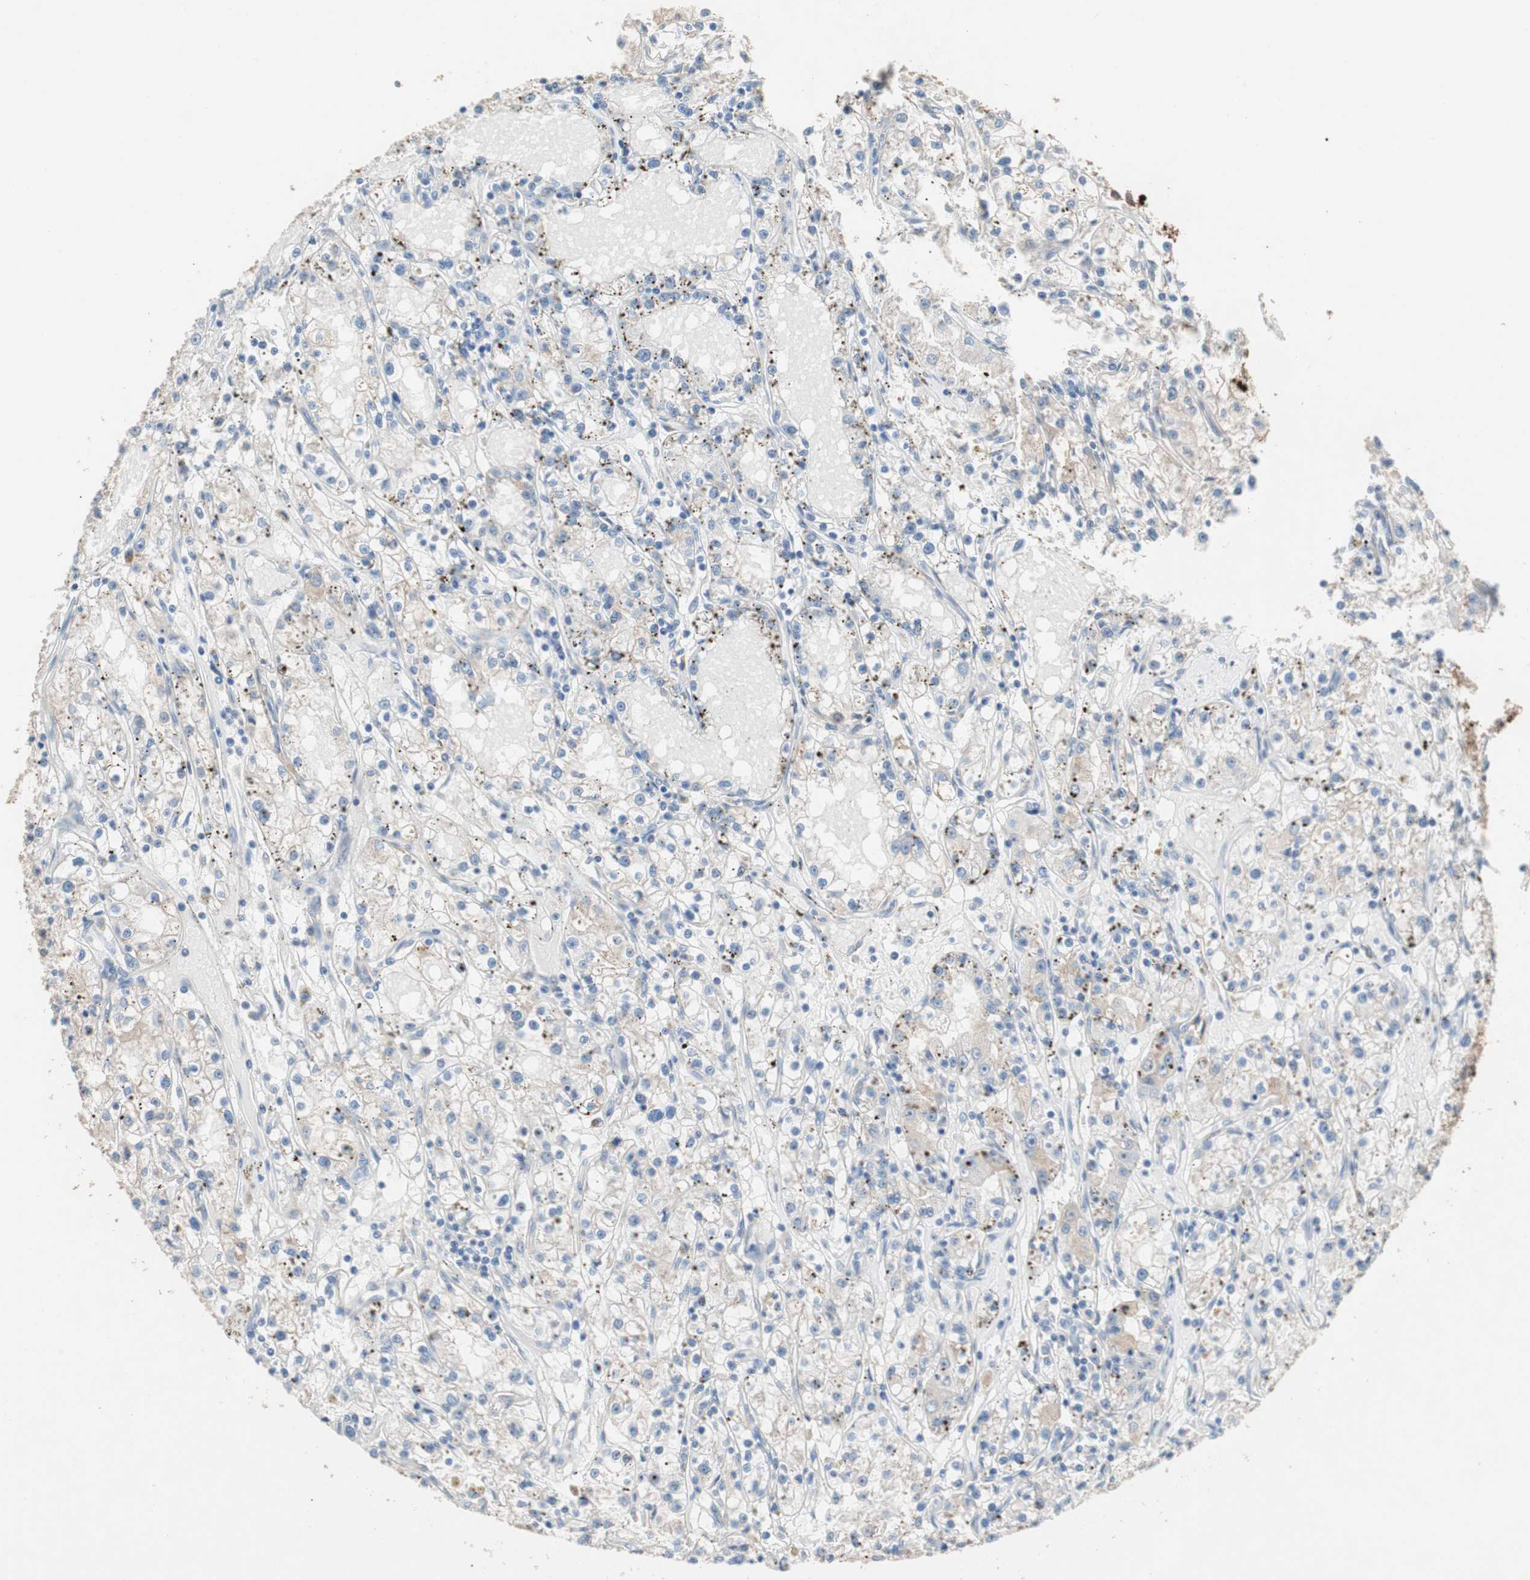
{"staining": {"intensity": "weak", "quantity": "<25%", "location": "cytoplasmic/membranous"}, "tissue": "renal cancer", "cell_type": "Tumor cells", "image_type": "cancer", "snomed": [{"axis": "morphology", "description": "Adenocarcinoma, NOS"}, {"axis": "topography", "description": "Kidney"}], "caption": "Immunohistochemistry (IHC) photomicrograph of human renal adenocarcinoma stained for a protein (brown), which exhibits no staining in tumor cells.", "gene": "SMG1", "patient": {"sex": "male", "age": 56}}